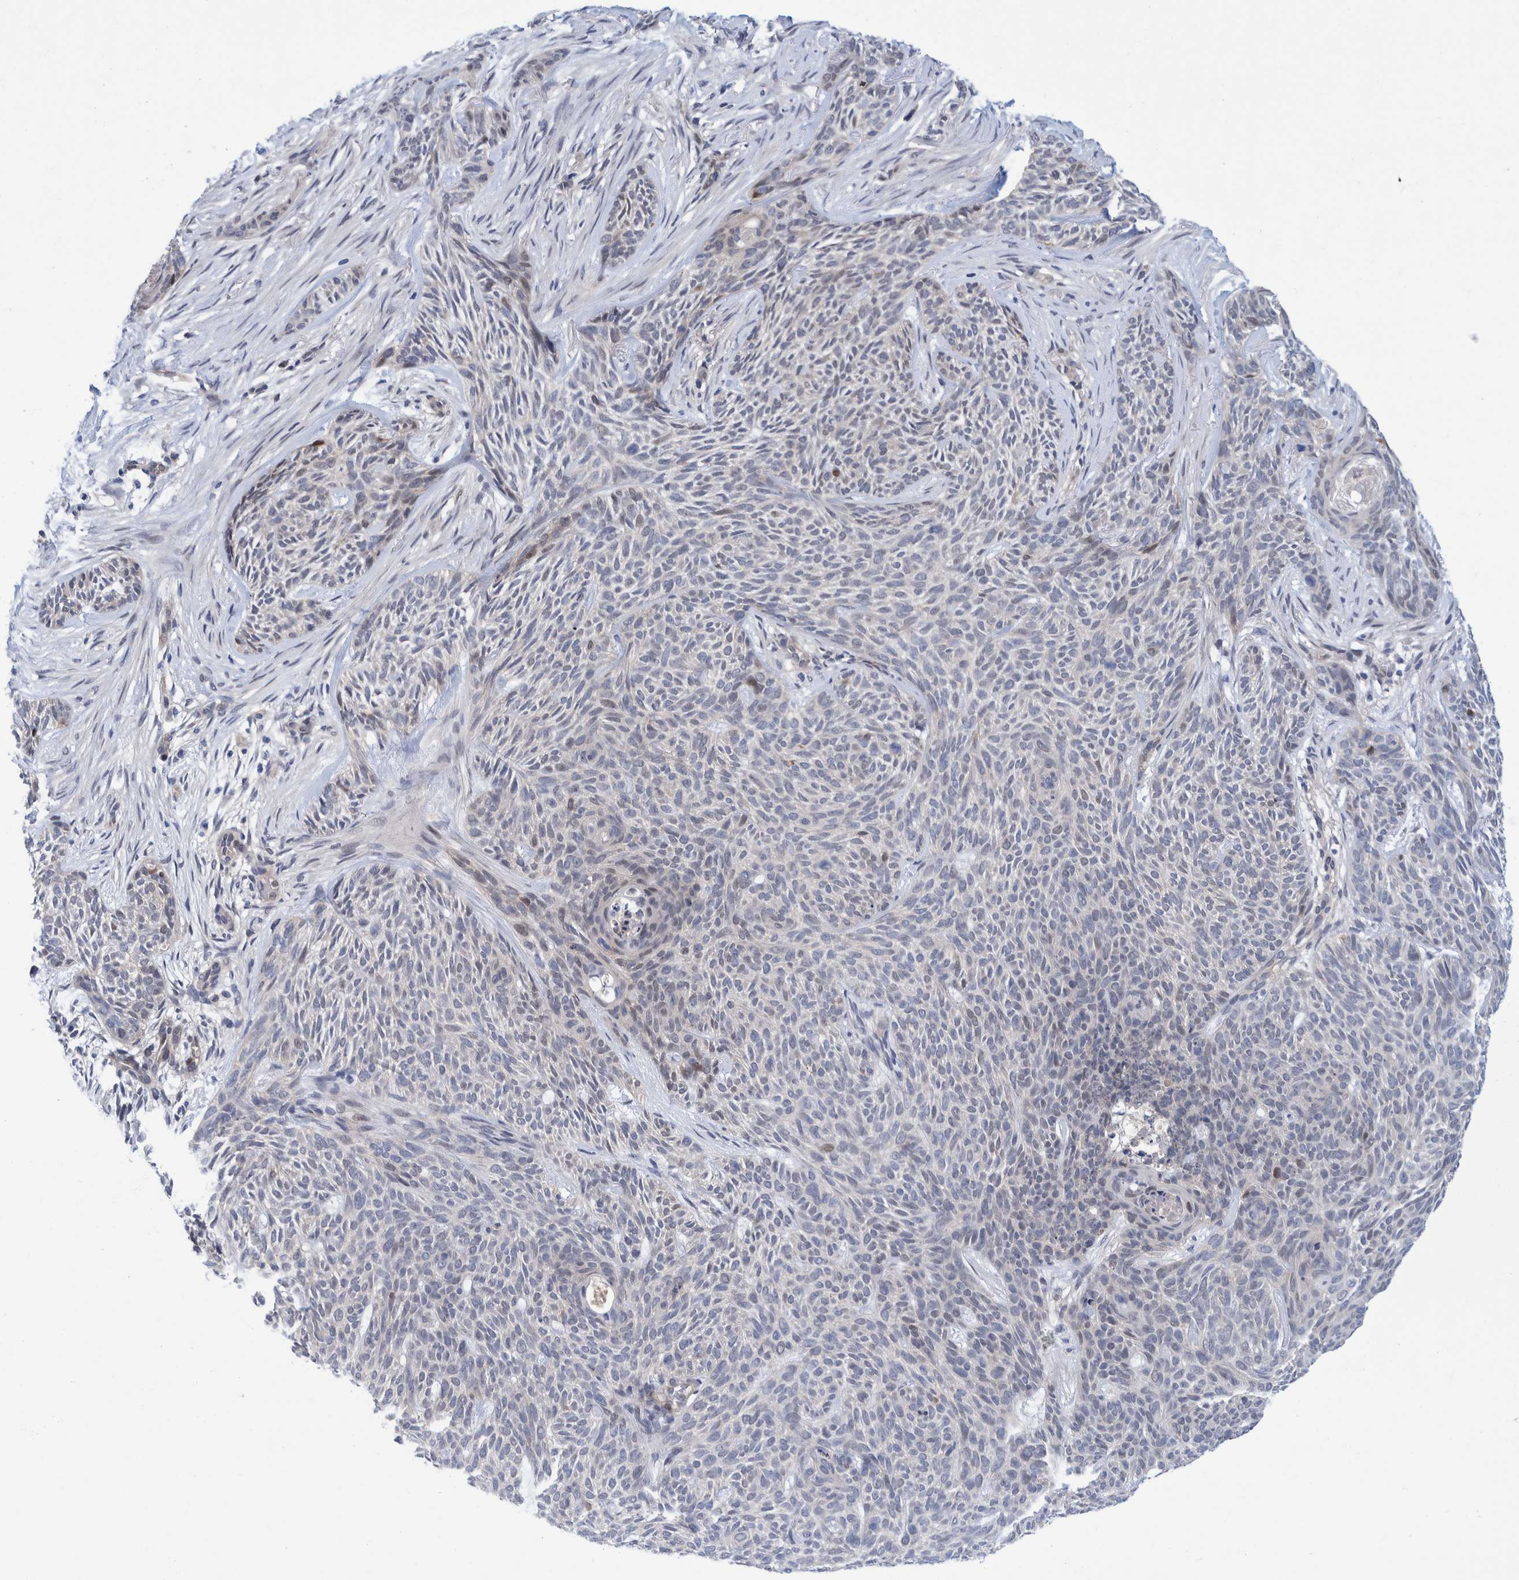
{"staining": {"intensity": "weak", "quantity": "<25%", "location": "nuclear"}, "tissue": "skin cancer", "cell_type": "Tumor cells", "image_type": "cancer", "snomed": [{"axis": "morphology", "description": "Basal cell carcinoma"}, {"axis": "topography", "description": "Skin"}], "caption": "Immunohistochemical staining of human skin basal cell carcinoma shows no significant expression in tumor cells.", "gene": "PFAS", "patient": {"sex": "female", "age": 59}}